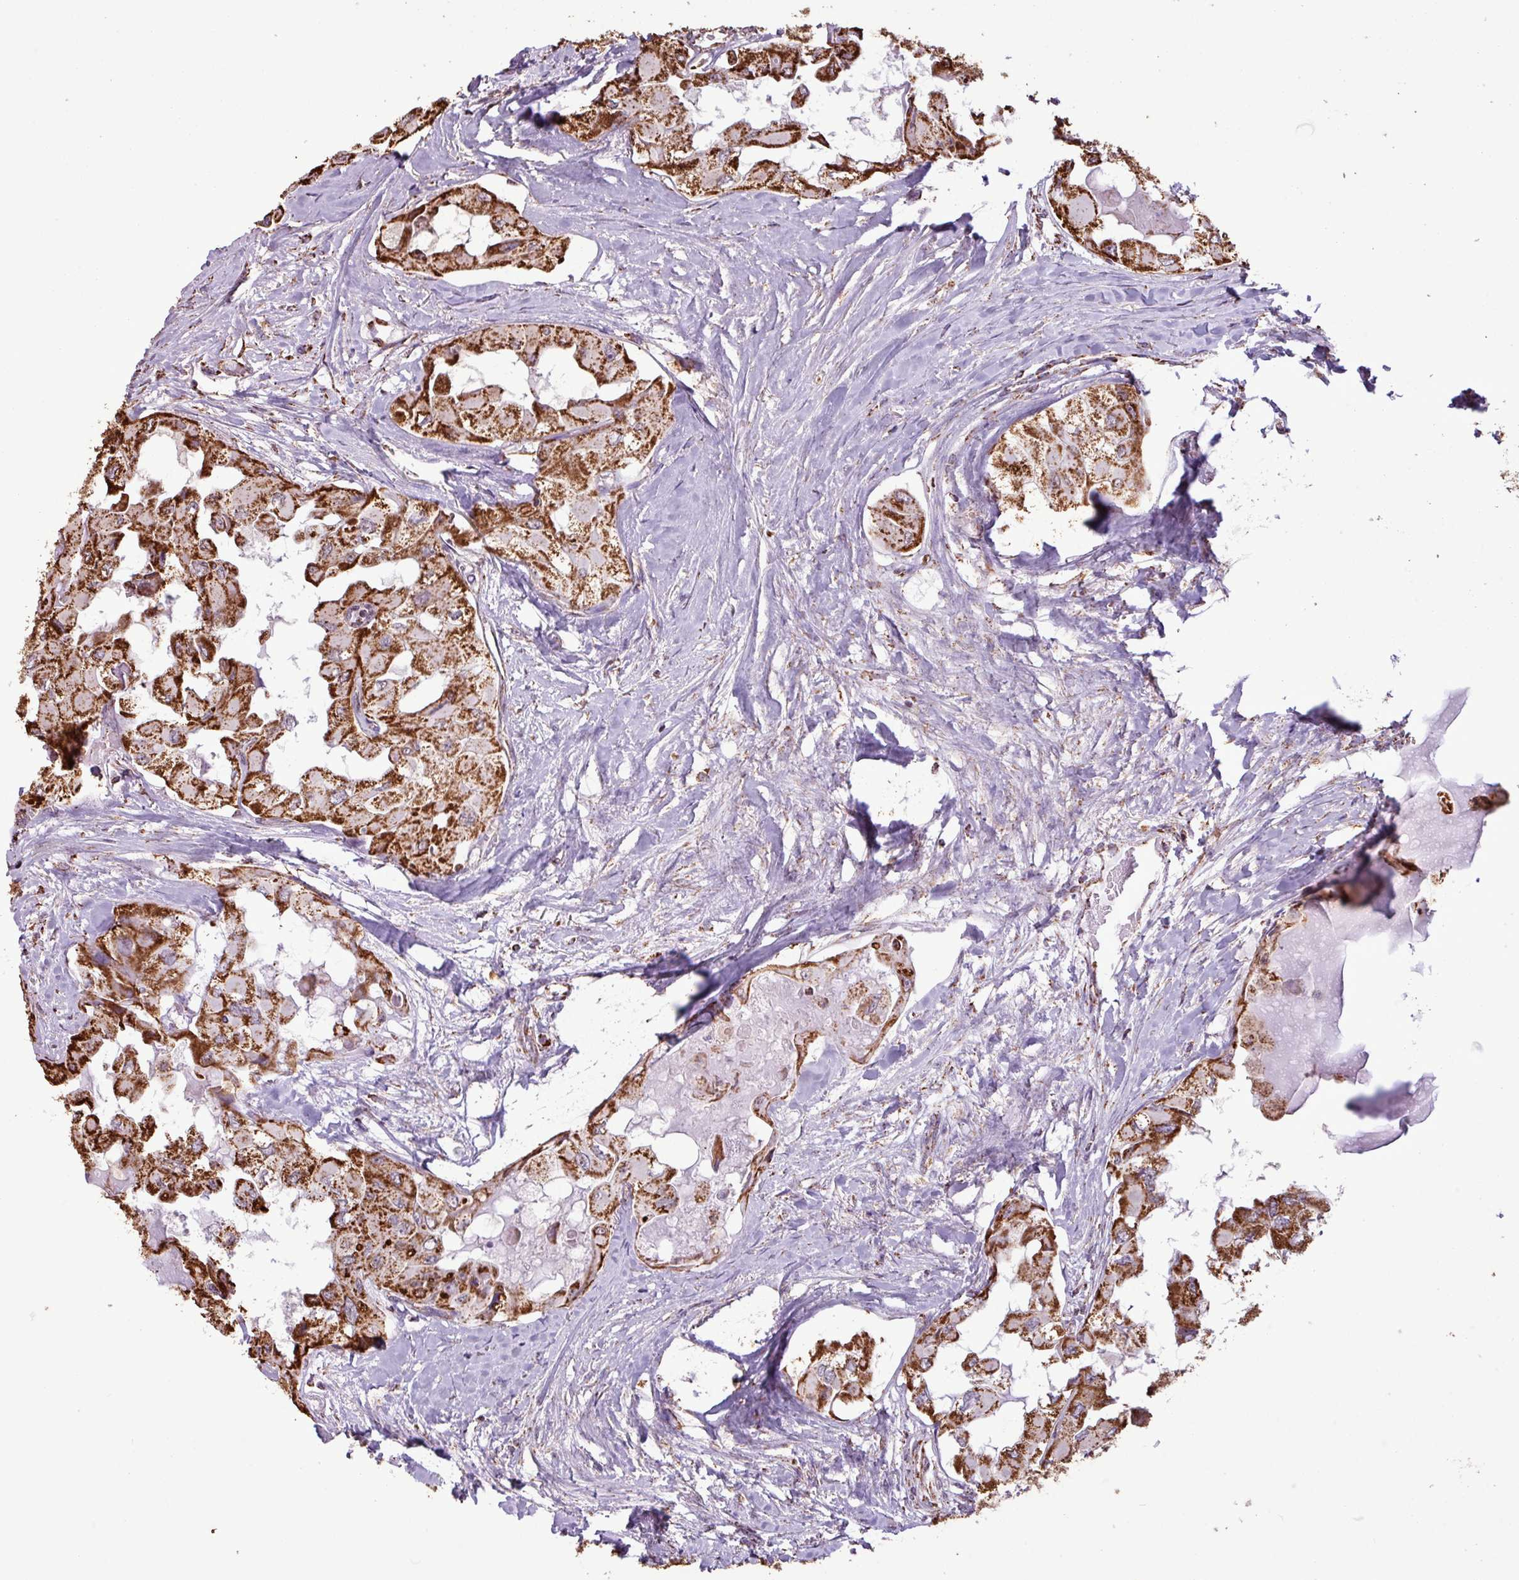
{"staining": {"intensity": "strong", "quantity": ">75%", "location": "cytoplasmic/membranous"}, "tissue": "thyroid cancer", "cell_type": "Tumor cells", "image_type": "cancer", "snomed": [{"axis": "morphology", "description": "Normal tissue, NOS"}, {"axis": "morphology", "description": "Papillary adenocarcinoma, NOS"}, {"axis": "topography", "description": "Thyroid gland"}], "caption": "This photomicrograph exhibits immunohistochemistry staining of human thyroid cancer (papillary adenocarcinoma), with high strong cytoplasmic/membranous positivity in approximately >75% of tumor cells.", "gene": "ALG8", "patient": {"sex": "female", "age": 59}}